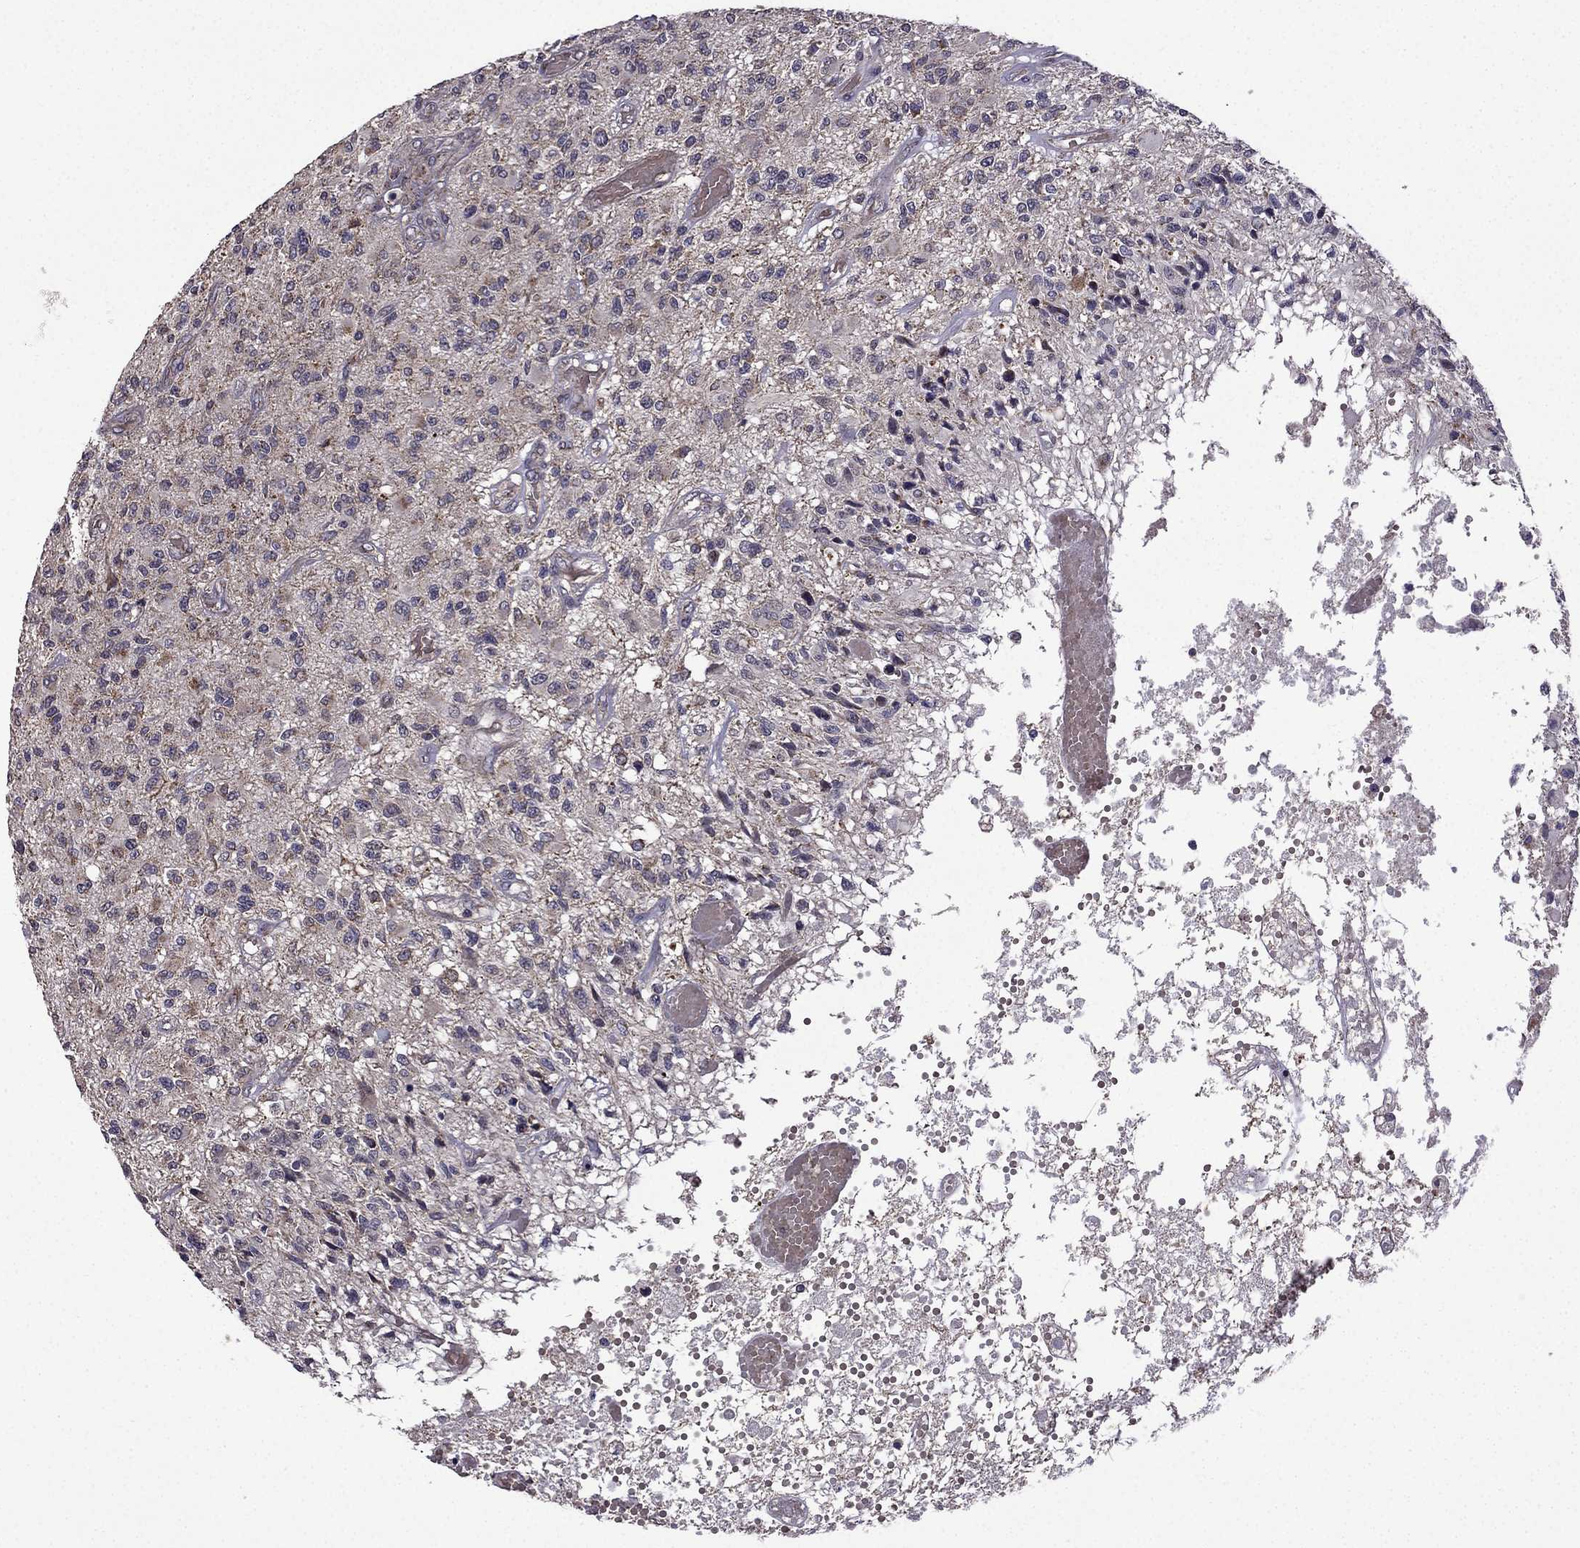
{"staining": {"intensity": "negative", "quantity": "none", "location": "none"}, "tissue": "glioma", "cell_type": "Tumor cells", "image_type": "cancer", "snomed": [{"axis": "morphology", "description": "Glioma, malignant, High grade"}, {"axis": "topography", "description": "Brain"}], "caption": "There is no significant positivity in tumor cells of glioma. The staining was performed using DAB (3,3'-diaminobenzidine) to visualize the protein expression in brown, while the nuclei were stained in blue with hematoxylin (Magnification: 20x).", "gene": "TAB2", "patient": {"sex": "female", "age": 63}}